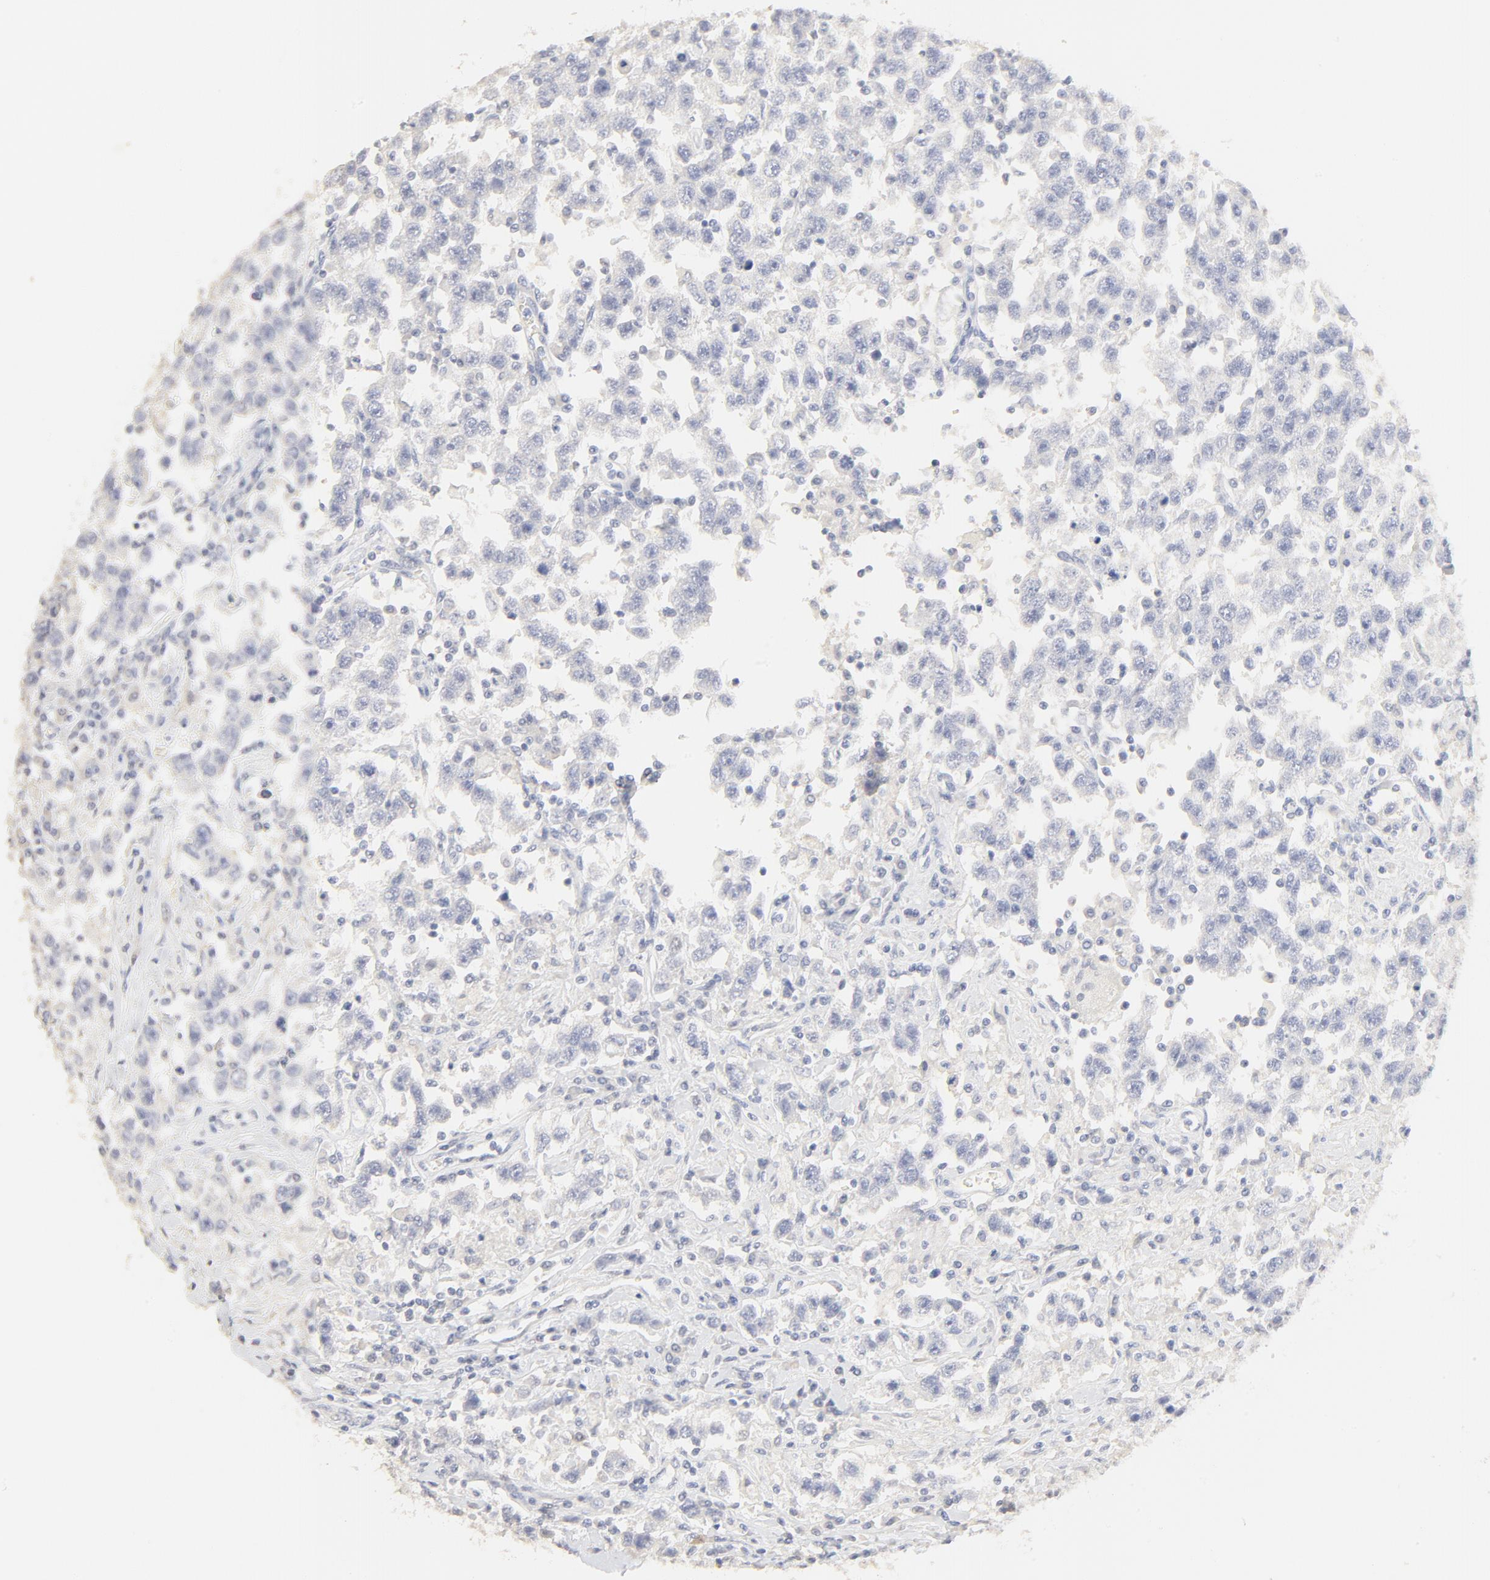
{"staining": {"intensity": "negative", "quantity": "none", "location": "none"}, "tissue": "testis cancer", "cell_type": "Tumor cells", "image_type": "cancer", "snomed": [{"axis": "morphology", "description": "Seminoma, NOS"}, {"axis": "topography", "description": "Testis"}], "caption": "A photomicrograph of seminoma (testis) stained for a protein displays no brown staining in tumor cells. (Brightfield microscopy of DAB (3,3'-diaminobenzidine) immunohistochemistry at high magnification).", "gene": "FCGBP", "patient": {"sex": "male", "age": 41}}